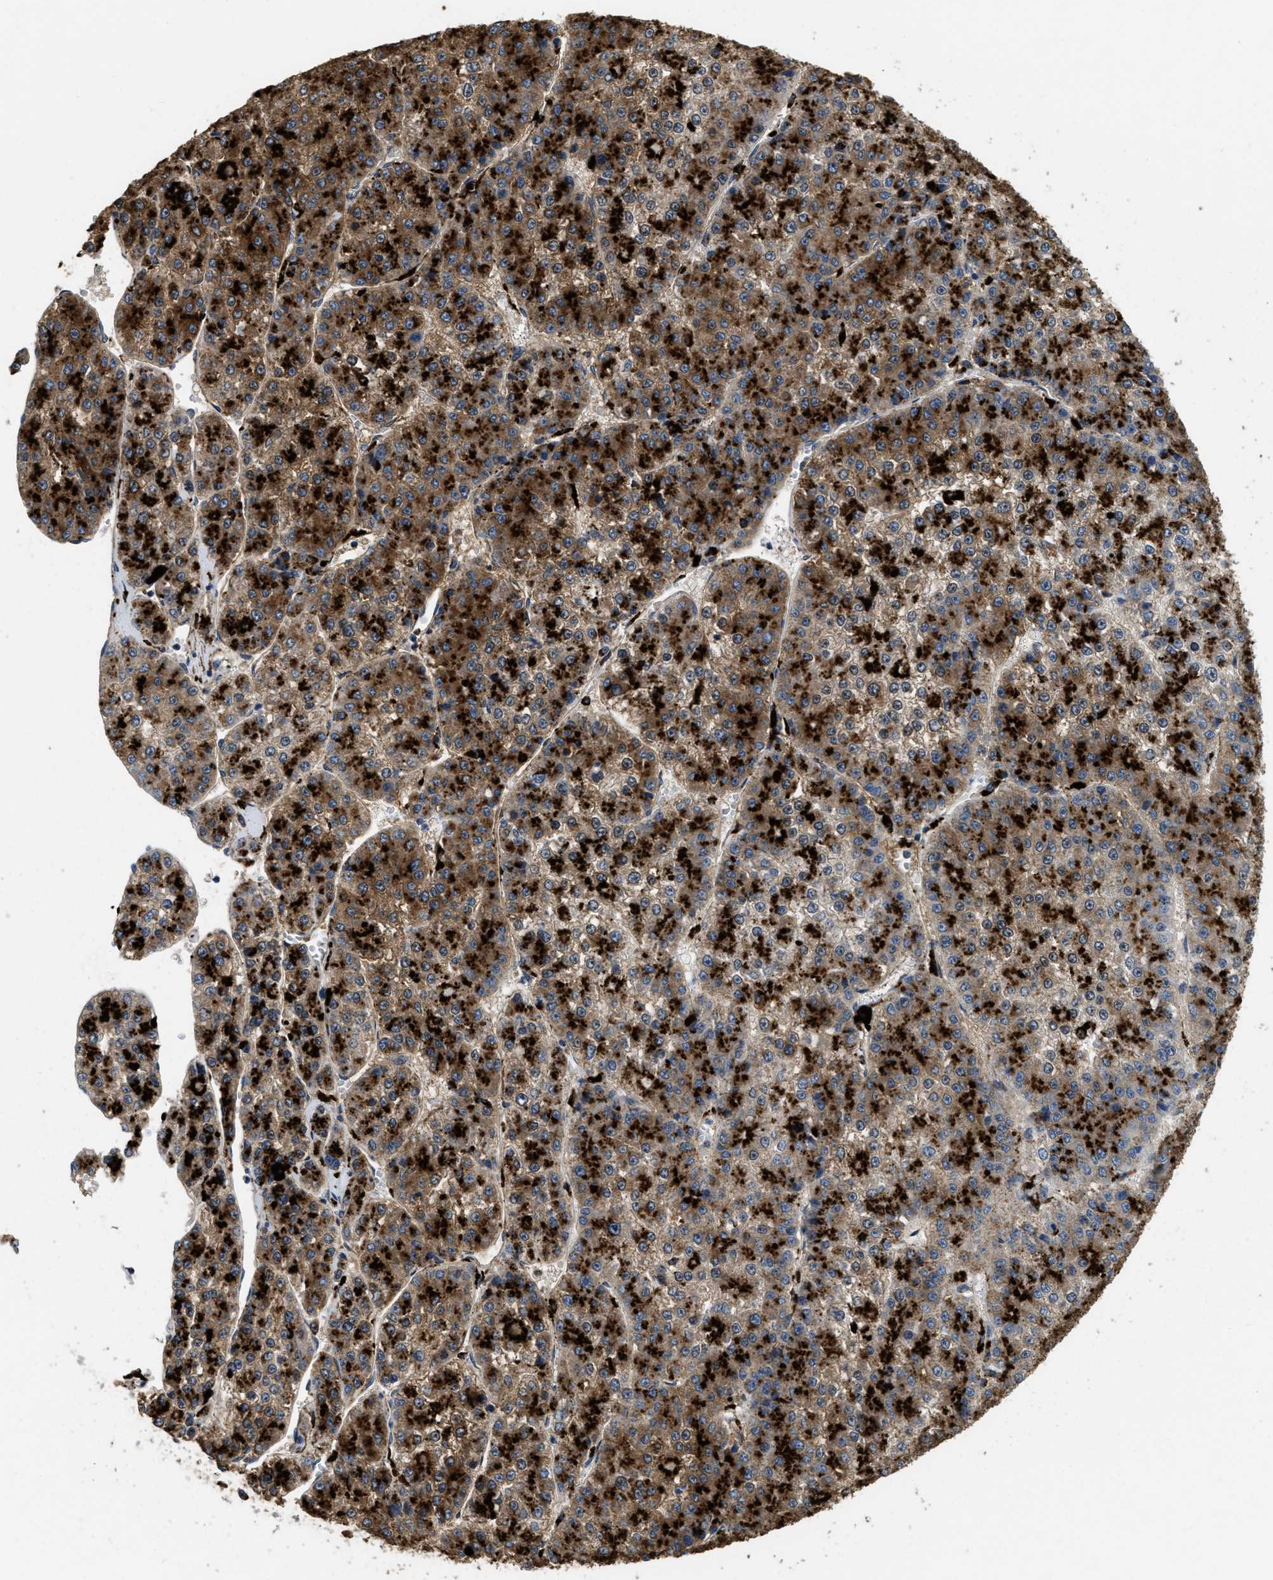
{"staining": {"intensity": "strong", "quantity": ">75%", "location": "cytoplasmic/membranous"}, "tissue": "liver cancer", "cell_type": "Tumor cells", "image_type": "cancer", "snomed": [{"axis": "morphology", "description": "Carcinoma, Hepatocellular, NOS"}, {"axis": "topography", "description": "Liver"}], "caption": "Protein staining of liver cancer tissue reveals strong cytoplasmic/membranous staining in approximately >75% of tumor cells.", "gene": "BMPR2", "patient": {"sex": "female", "age": 73}}